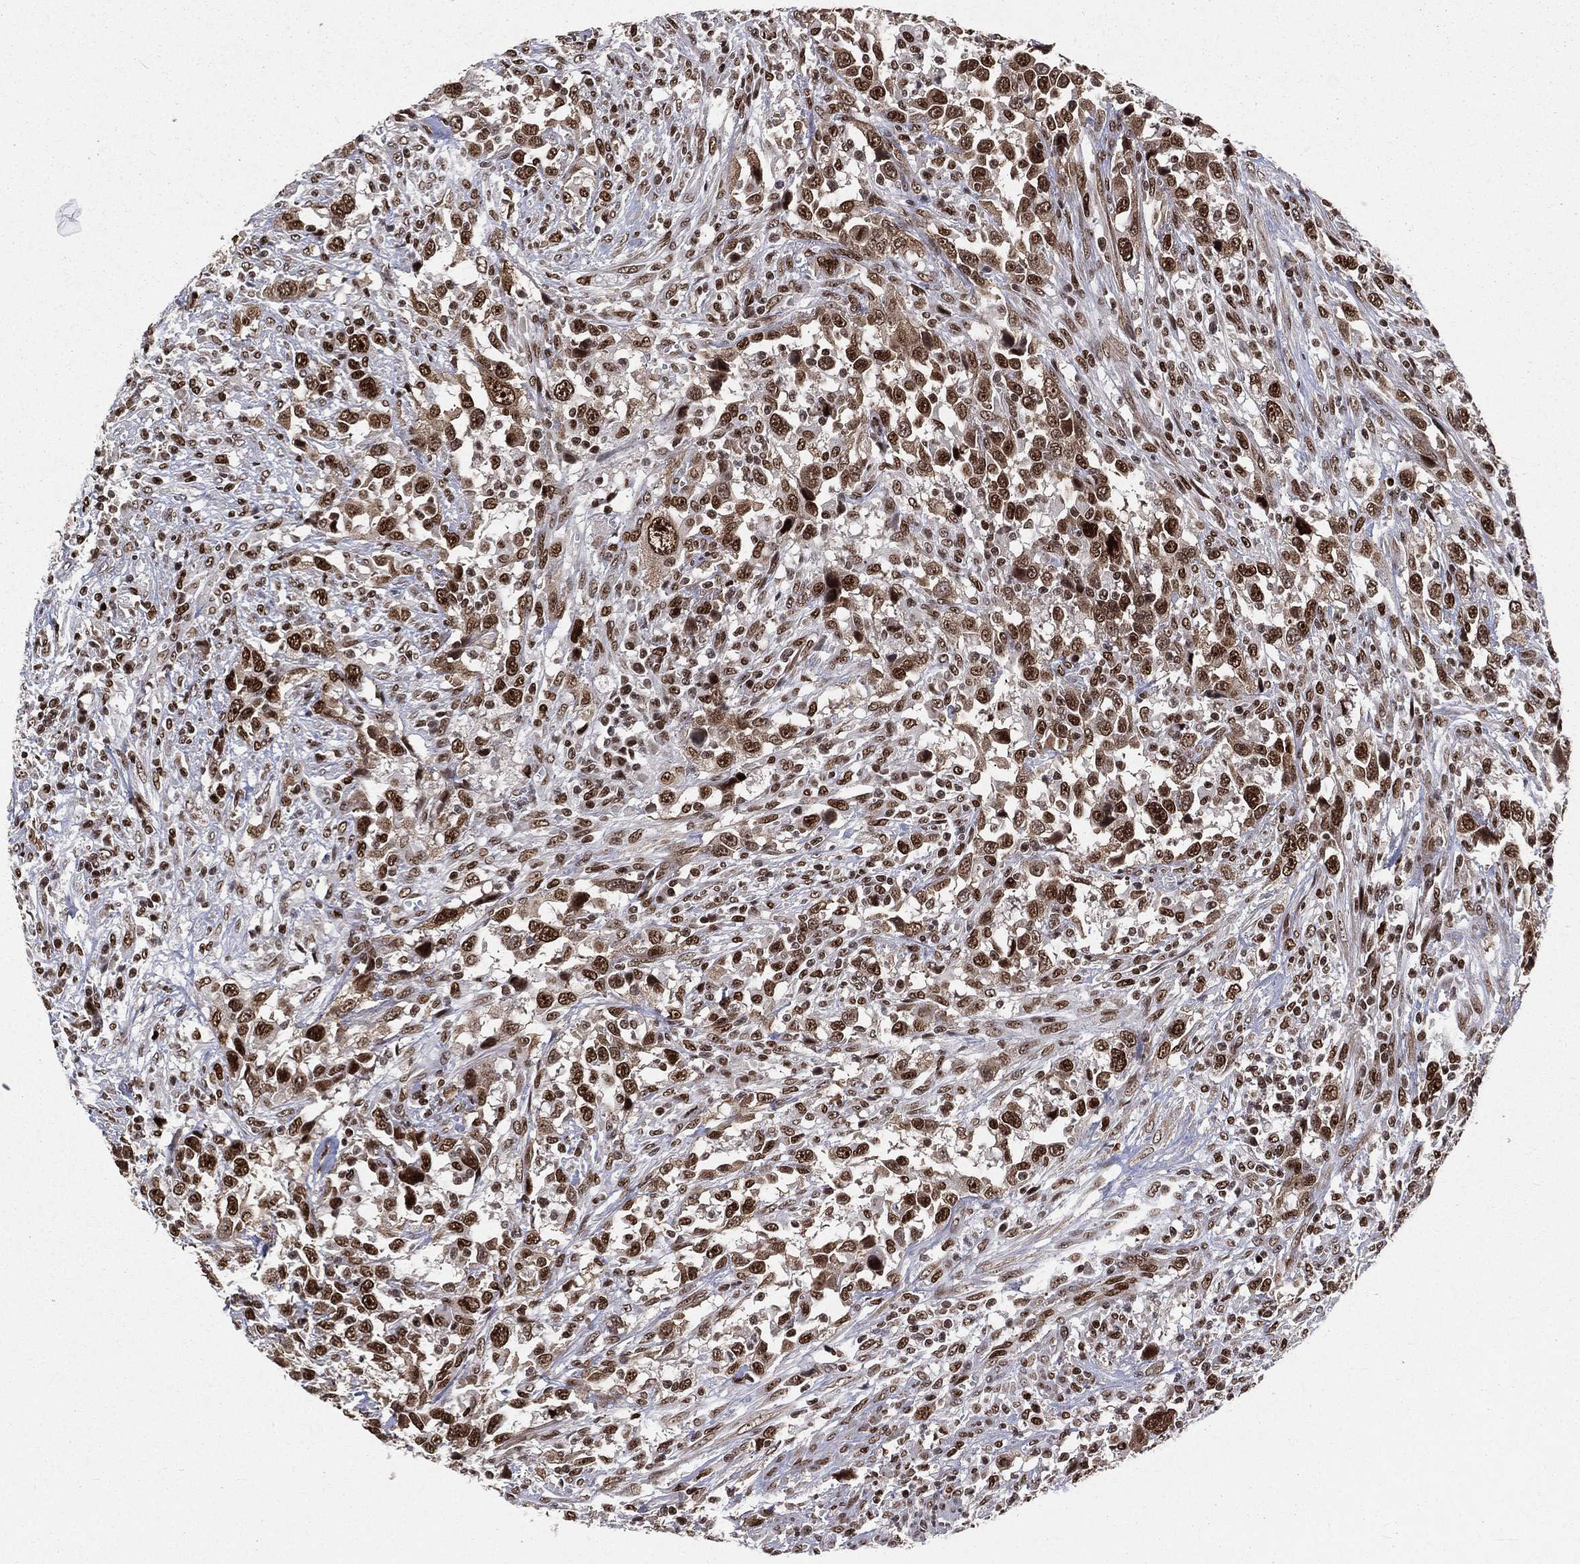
{"staining": {"intensity": "strong", "quantity": "25%-75%", "location": "nuclear"}, "tissue": "urothelial cancer", "cell_type": "Tumor cells", "image_type": "cancer", "snomed": [{"axis": "morphology", "description": "Urothelial carcinoma, NOS"}, {"axis": "morphology", "description": "Urothelial carcinoma, High grade"}, {"axis": "topography", "description": "Urinary bladder"}], "caption": "There is high levels of strong nuclear positivity in tumor cells of transitional cell carcinoma, as demonstrated by immunohistochemical staining (brown color).", "gene": "POLB", "patient": {"sex": "female", "age": 64}}